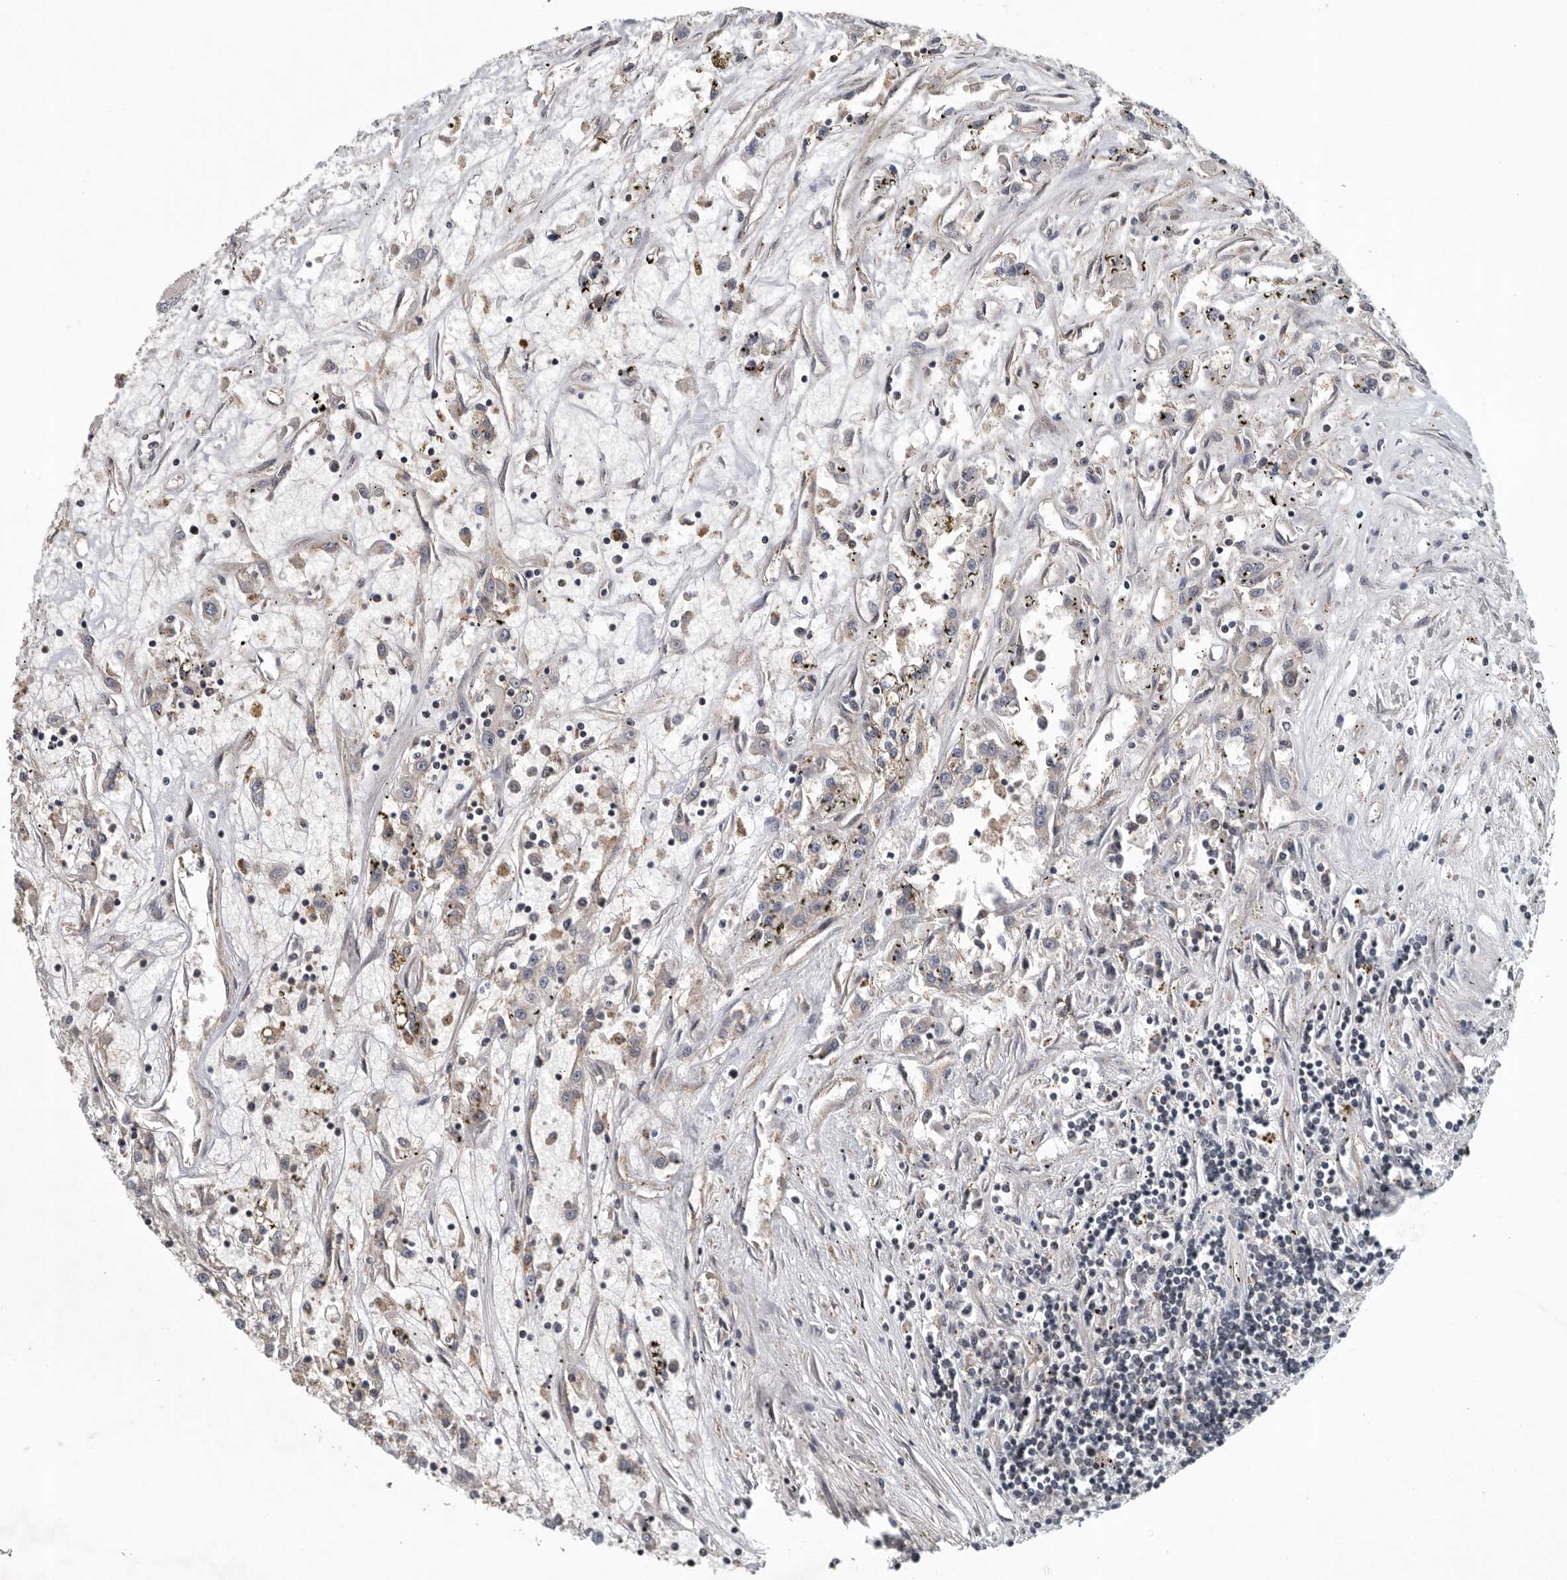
{"staining": {"intensity": "negative", "quantity": "none", "location": "none"}, "tissue": "renal cancer", "cell_type": "Tumor cells", "image_type": "cancer", "snomed": [{"axis": "morphology", "description": "Adenocarcinoma, NOS"}, {"axis": "topography", "description": "Kidney"}], "caption": "Protein analysis of renal adenocarcinoma exhibits no significant positivity in tumor cells.", "gene": "SENP7", "patient": {"sex": "female", "age": 52}}